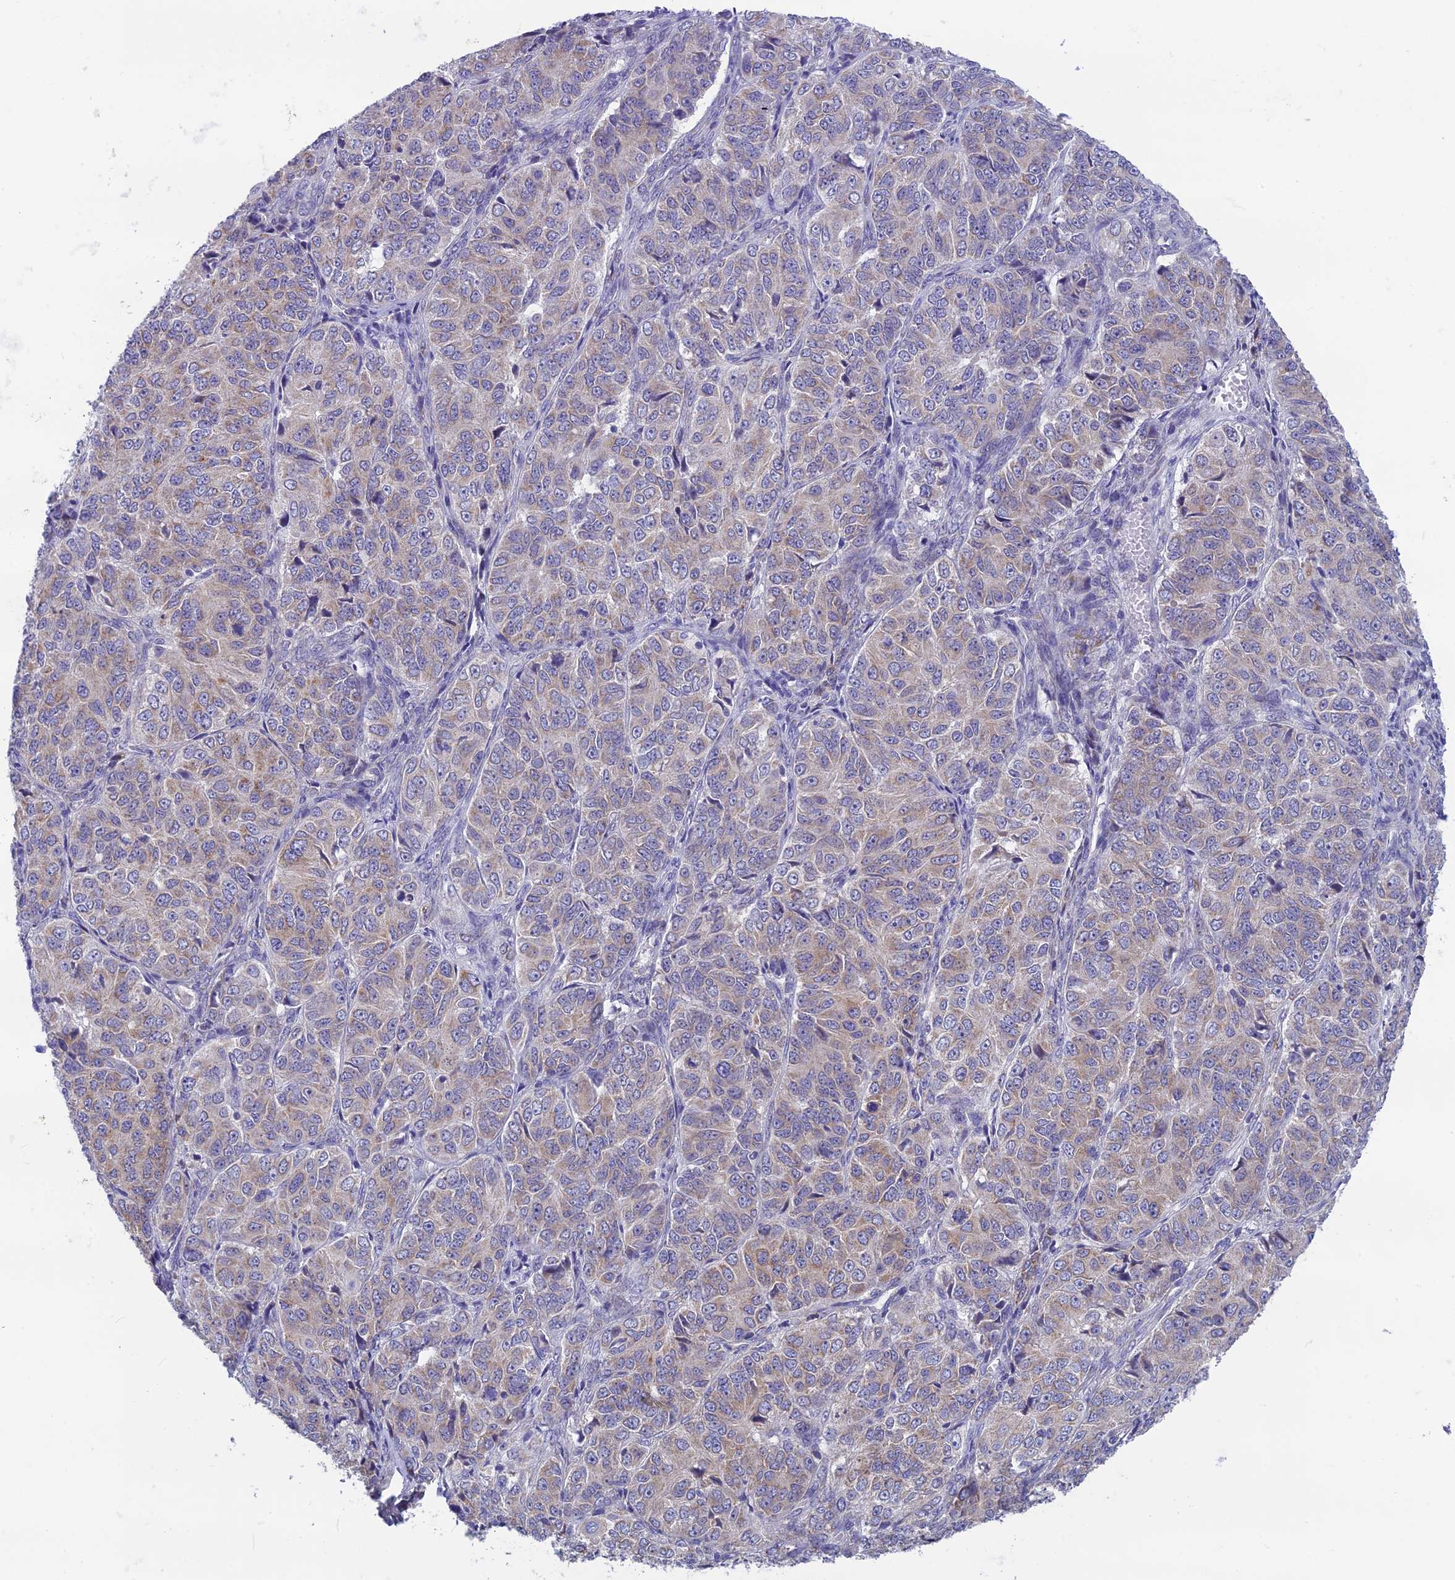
{"staining": {"intensity": "weak", "quantity": "25%-75%", "location": "cytoplasmic/membranous"}, "tissue": "ovarian cancer", "cell_type": "Tumor cells", "image_type": "cancer", "snomed": [{"axis": "morphology", "description": "Carcinoma, endometroid"}, {"axis": "topography", "description": "Ovary"}], "caption": "Ovarian endometroid carcinoma stained with DAB (3,3'-diaminobenzidine) immunohistochemistry (IHC) reveals low levels of weak cytoplasmic/membranous positivity in about 25%-75% of tumor cells. The staining was performed using DAB, with brown indicating positive protein expression. Nuclei are stained blue with hematoxylin.", "gene": "PLAC9", "patient": {"sex": "female", "age": 51}}